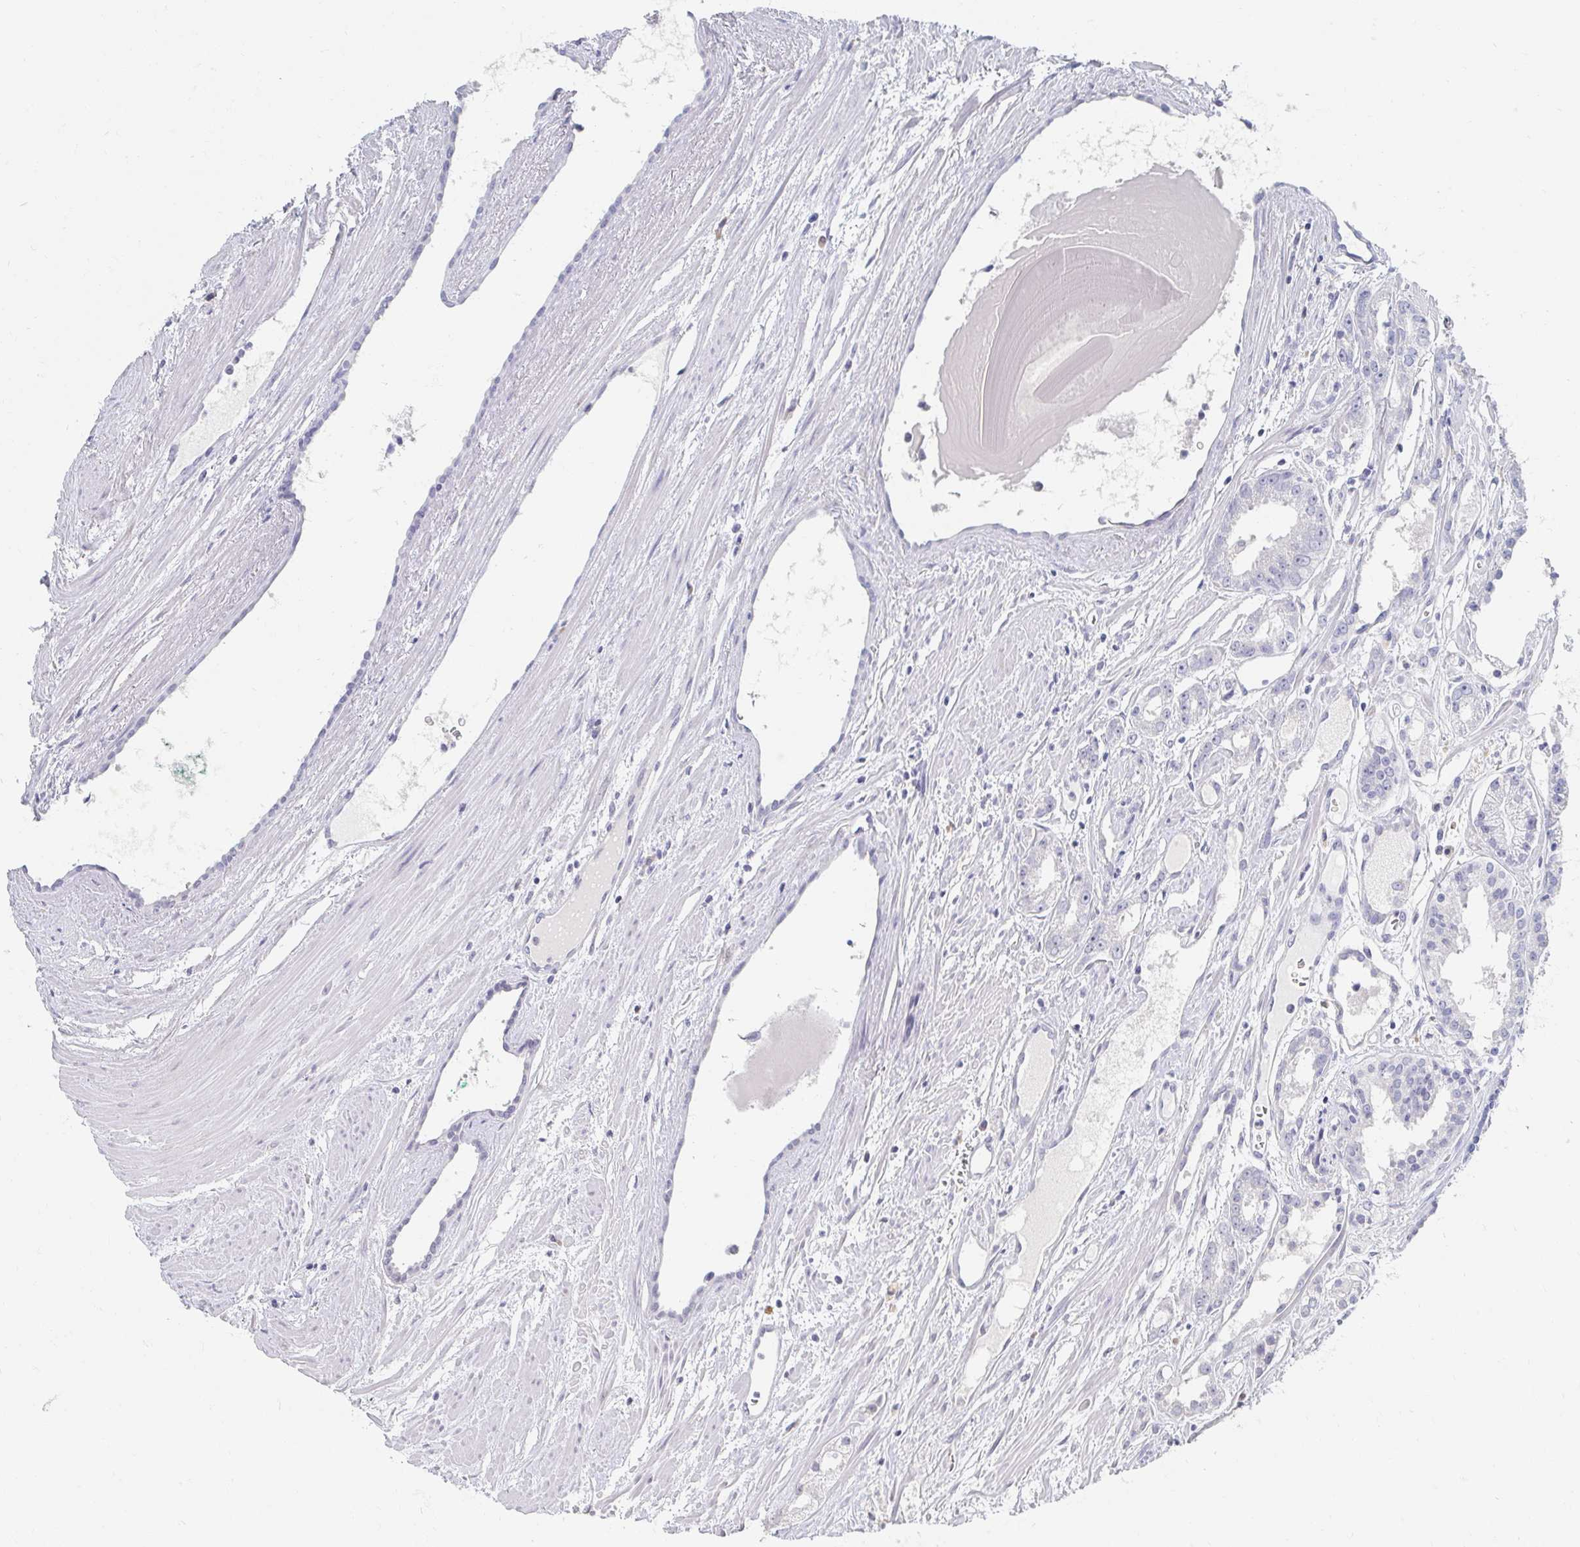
{"staining": {"intensity": "negative", "quantity": "none", "location": "none"}, "tissue": "prostate cancer", "cell_type": "Tumor cells", "image_type": "cancer", "snomed": [{"axis": "morphology", "description": "Adenocarcinoma, High grade"}, {"axis": "topography", "description": "Prostate"}], "caption": "The immunohistochemistry micrograph has no significant expression in tumor cells of prostate high-grade adenocarcinoma tissue.", "gene": "MYLK2", "patient": {"sex": "male", "age": 68}}